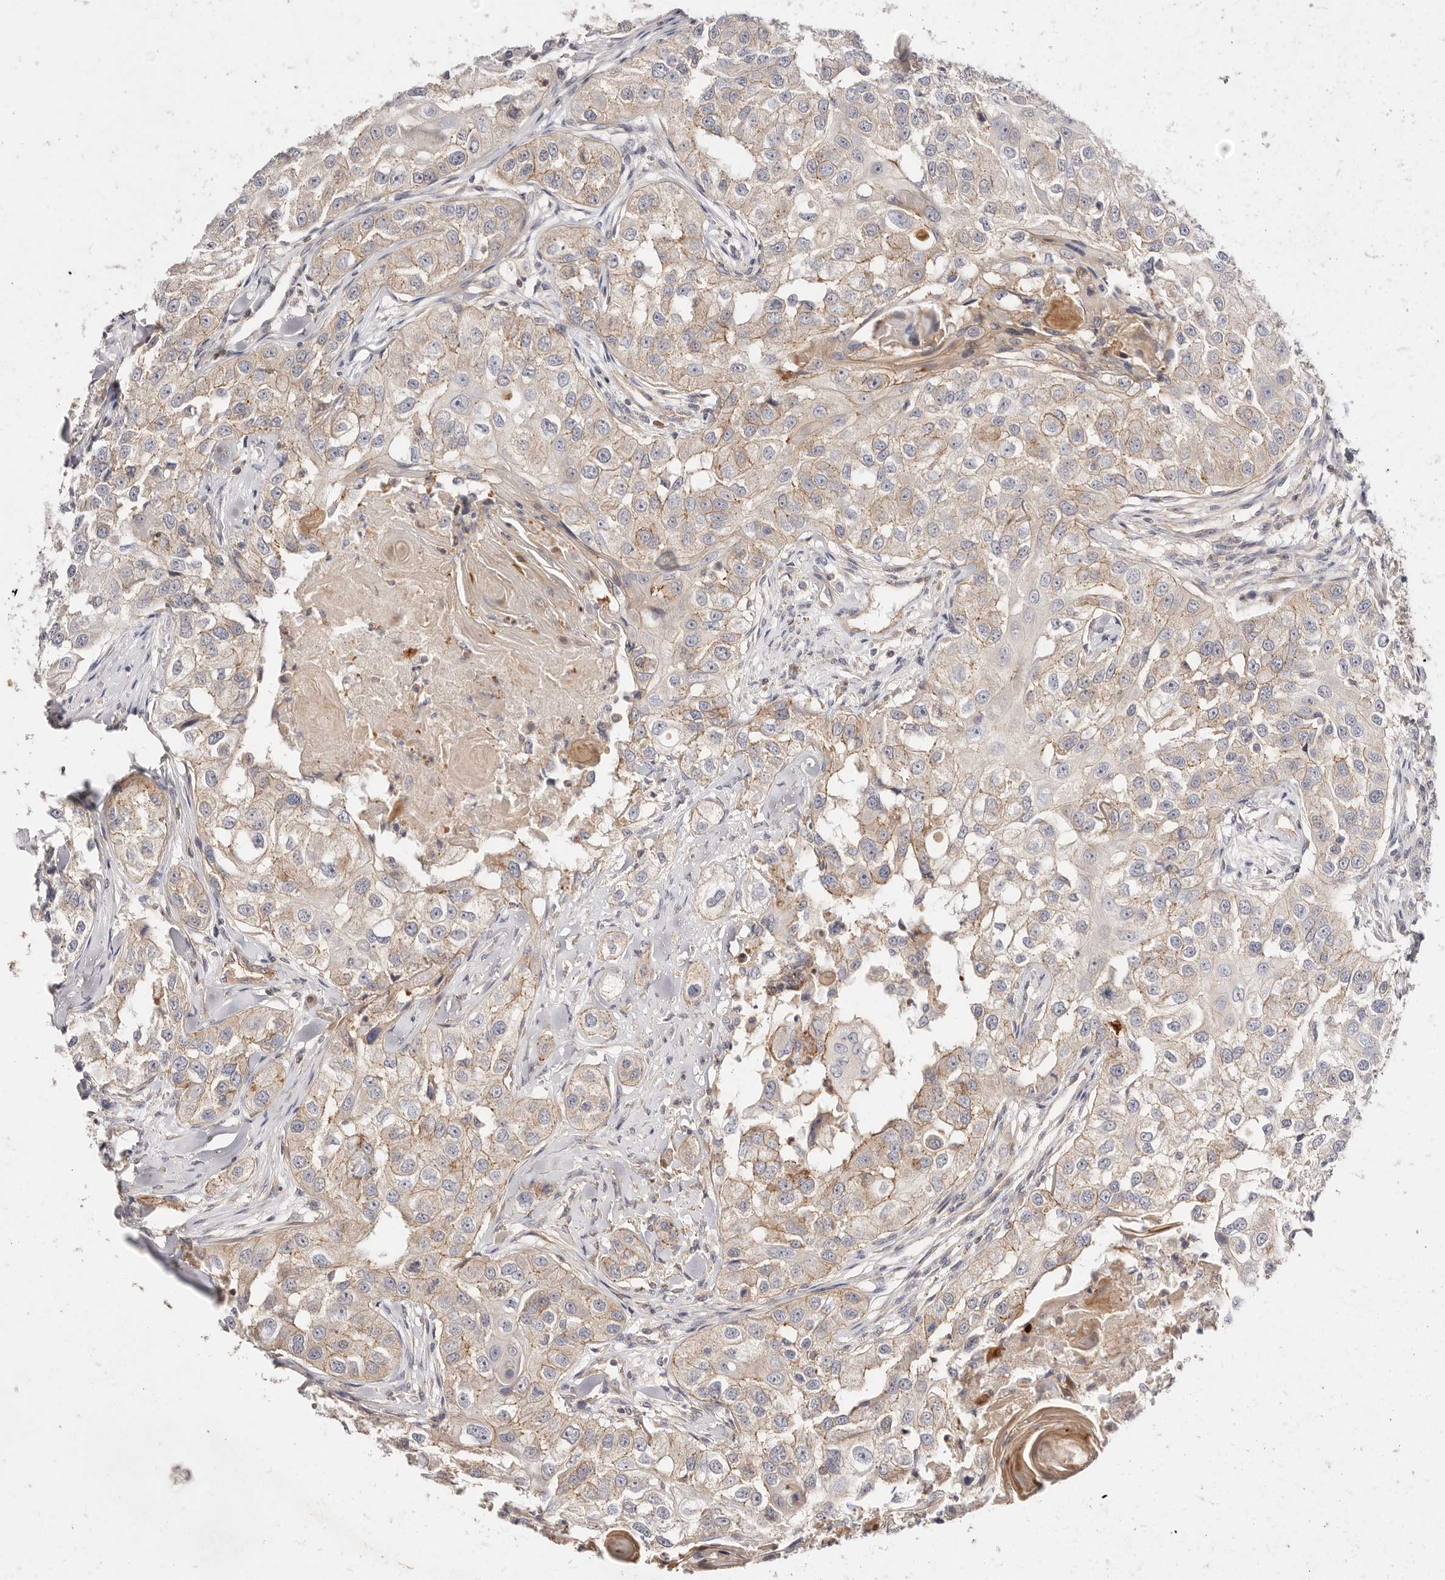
{"staining": {"intensity": "moderate", "quantity": "25%-75%", "location": "cytoplasmic/membranous"}, "tissue": "head and neck cancer", "cell_type": "Tumor cells", "image_type": "cancer", "snomed": [{"axis": "morphology", "description": "Normal tissue, NOS"}, {"axis": "morphology", "description": "Squamous cell carcinoma, NOS"}, {"axis": "topography", "description": "Skeletal muscle"}, {"axis": "topography", "description": "Head-Neck"}], "caption": "A histopathology image of head and neck cancer stained for a protein shows moderate cytoplasmic/membranous brown staining in tumor cells. Ihc stains the protein of interest in brown and the nuclei are stained blue.", "gene": "SLC35B2", "patient": {"sex": "male", "age": 51}}